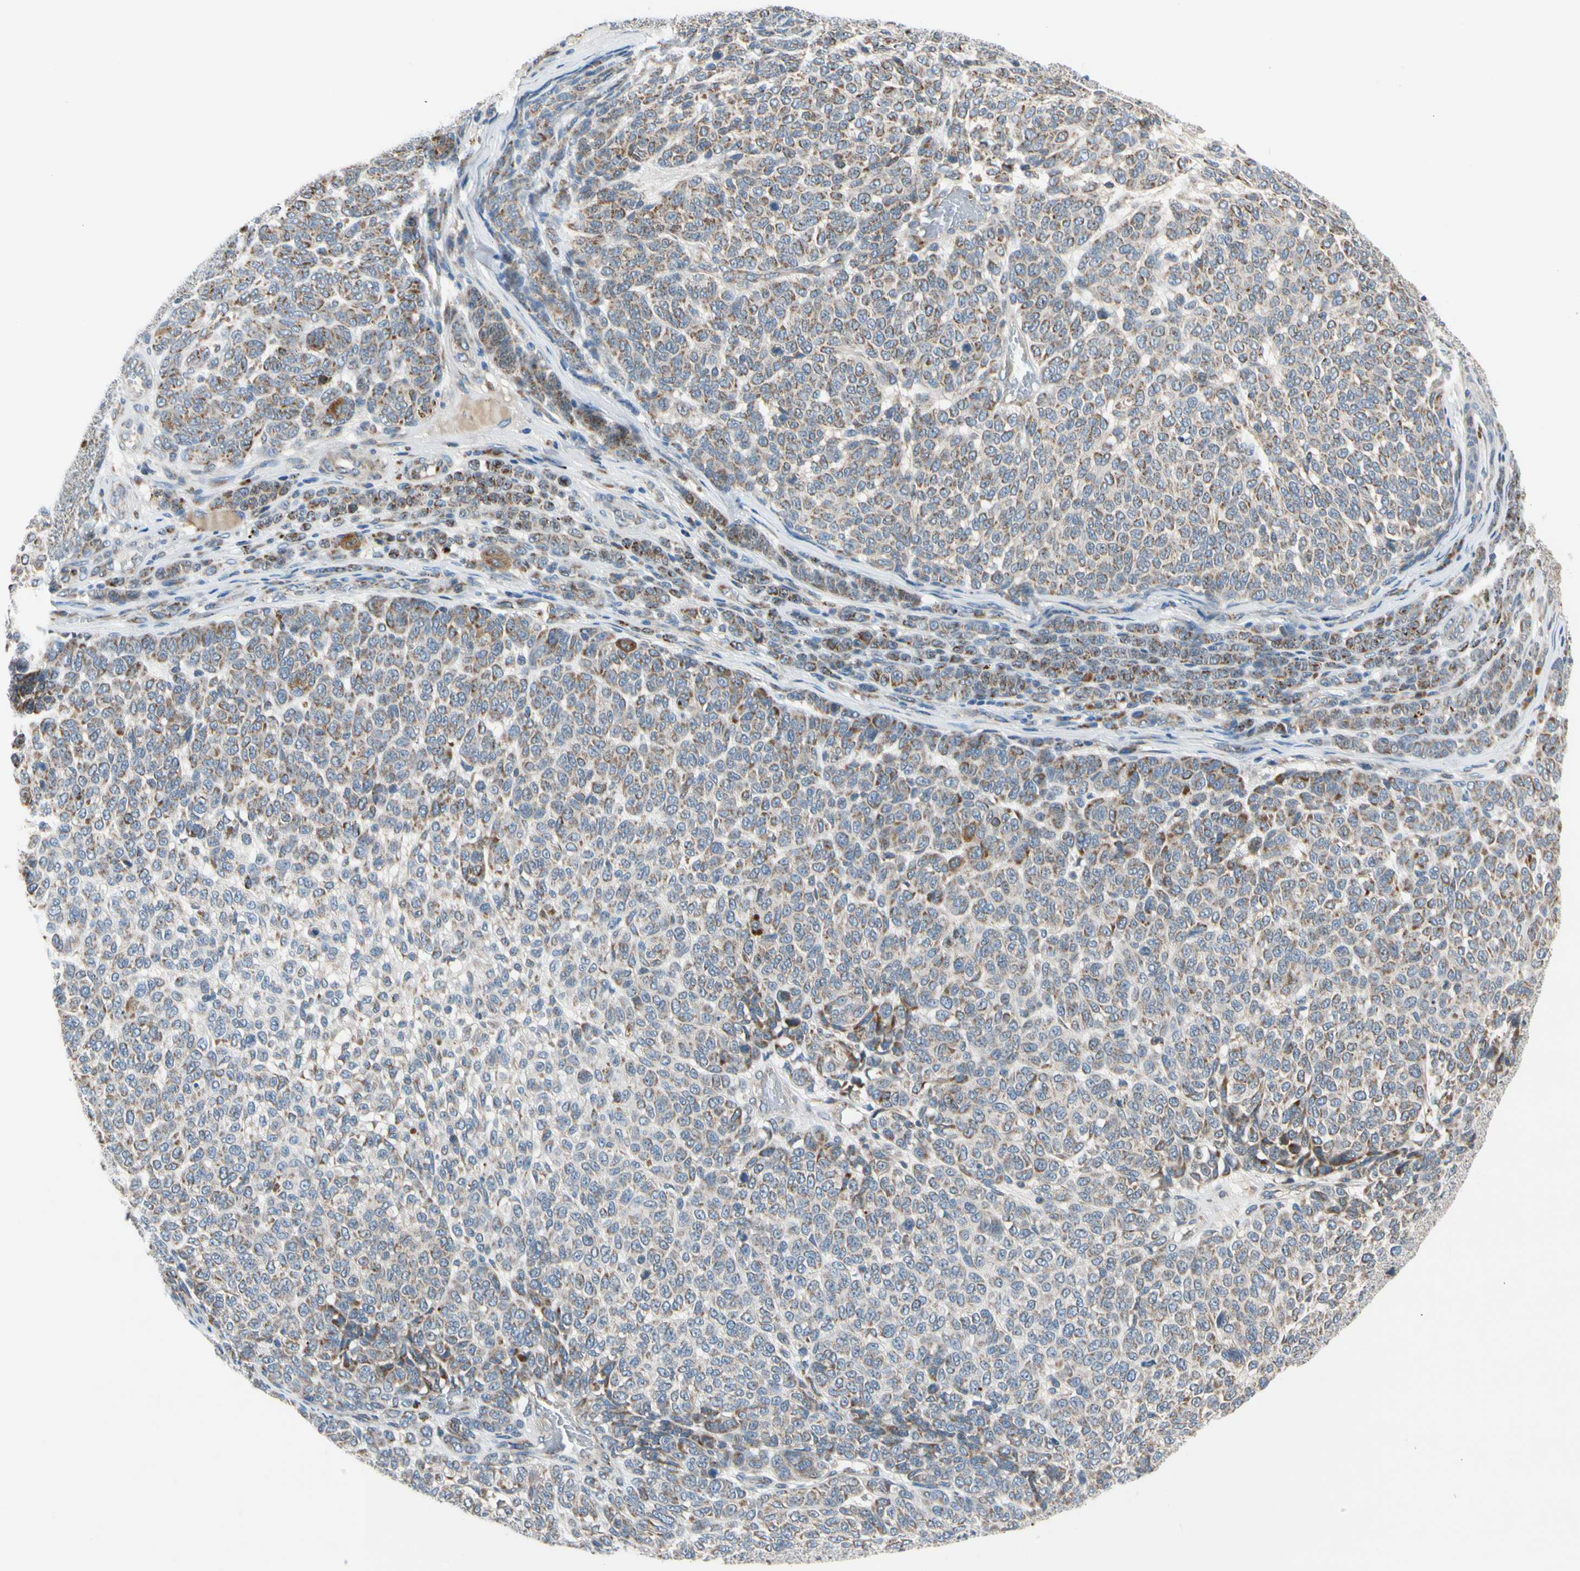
{"staining": {"intensity": "weak", "quantity": ">75%", "location": "cytoplasmic/membranous"}, "tissue": "melanoma", "cell_type": "Tumor cells", "image_type": "cancer", "snomed": [{"axis": "morphology", "description": "Malignant melanoma, NOS"}, {"axis": "topography", "description": "Skin"}], "caption": "Protein analysis of malignant melanoma tissue shows weak cytoplasmic/membranous positivity in about >75% of tumor cells. (DAB IHC, brown staining for protein, blue staining for nuclei).", "gene": "NPHP3", "patient": {"sex": "male", "age": 59}}